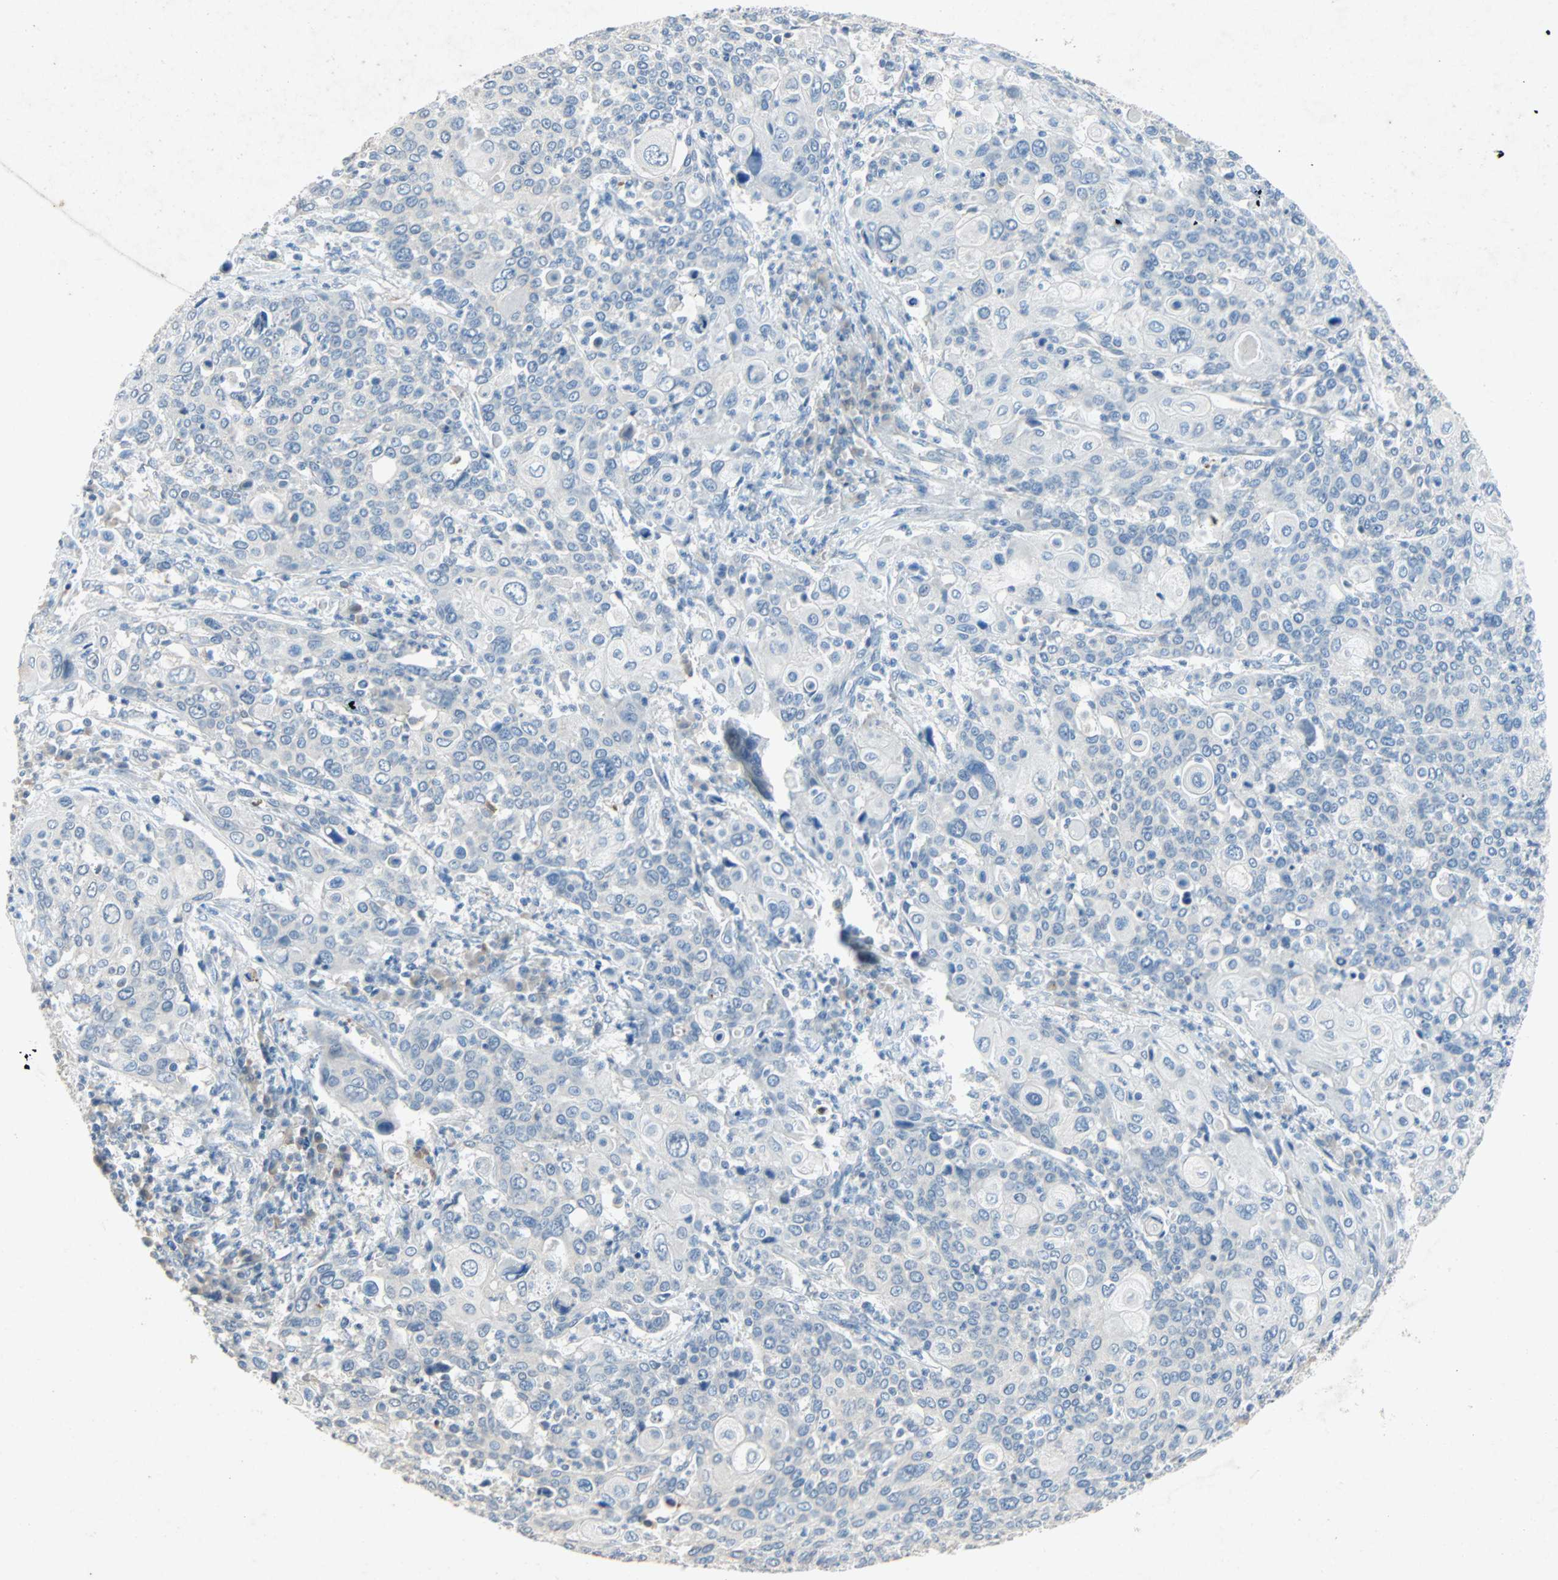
{"staining": {"intensity": "negative", "quantity": "none", "location": "none"}, "tissue": "cervical cancer", "cell_type": "Tumor cells", "image_type": "cancer", "snomed": [{"axis": "morphology", "description": "Squamous cell carcinoma, NOS"}, {"axis": "topography", "description": "Cervix"}], "caption": "Tumor cells show no significant protein expression in cervical cancer.", "gene": "PCDHB2", "patient": {"sex": "female", "age": 40}}